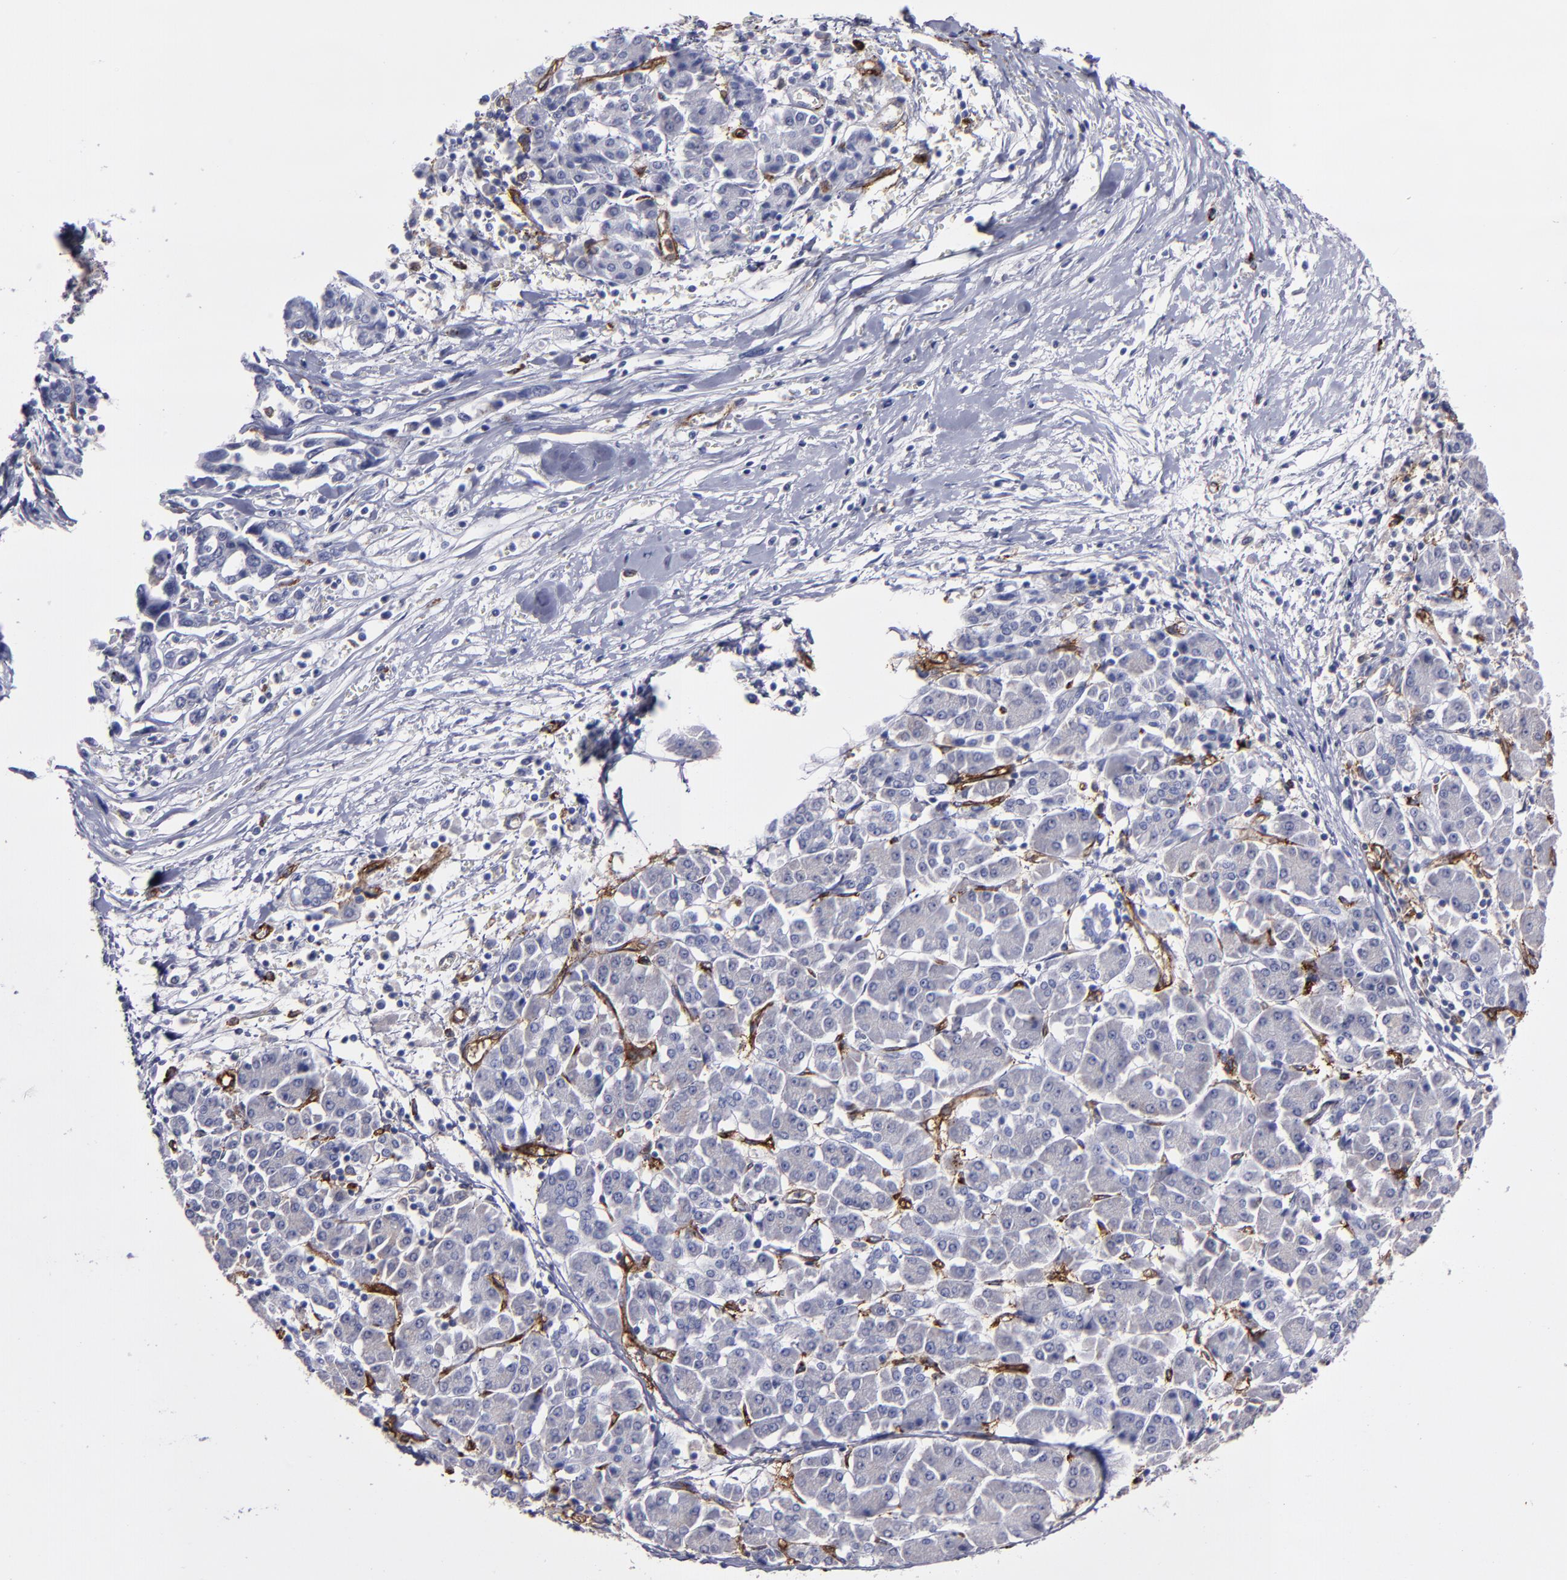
{"staining": {"intensity": "negative", "quantity": "none", "location": "none"}, "tissue": "pancreatic cancer", "cell_type": "Tumor cells", "image_type": "cancer", "snomed": [{"axis": "morphology", "description": "Adenocarcinoma, NOS"}, {"axis": "topography", "description": "Pancreas"}], "caption": "High power microscopy micrograph of an immunohistochemistry micrograph of adenocarcinoma (pancreatic), revealing no significant positivity in tumor cells.", "gene": "CD36", "patient": {"sex": "female", "age": 57}}